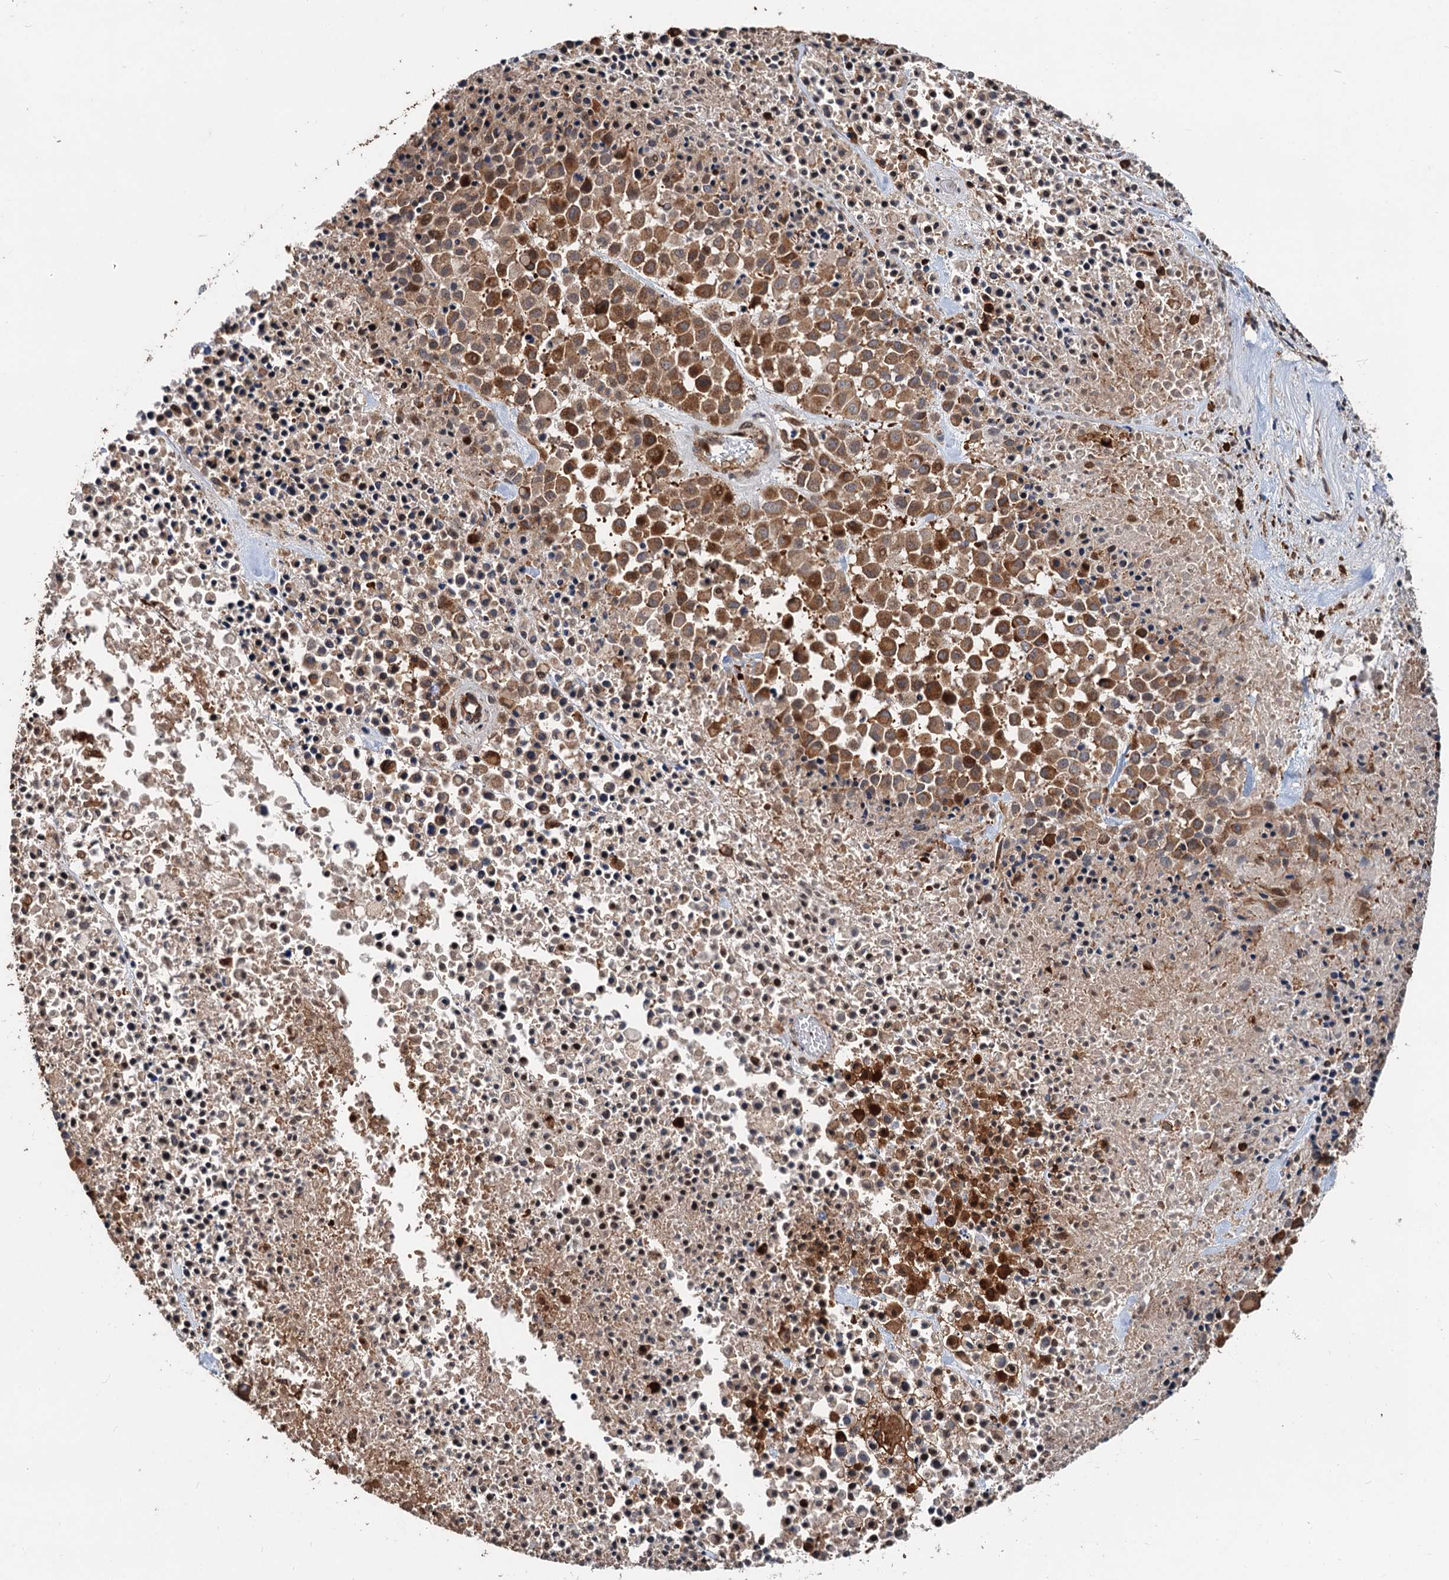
{"staining": {"intensity": "moderate", "quantity": ">75%", "location": "cytoplasmic/membranous"}, "tissue": "melanoma", "cell_type": "Tumor cells", "image_type": "cancer", "snomed": [{"axis": "morphology", "description": "Malignant melanoma, Metastatic site"}, {"axis": "topography", "description": "Skin"}], "caption": "Malignant melanoma (metastatic site) stained for a protein displays moderate cytoplasmic/membranous positivity in tumor cells.", "gene": "DEXI", "patient": {"sex": "female", "age": 81}}